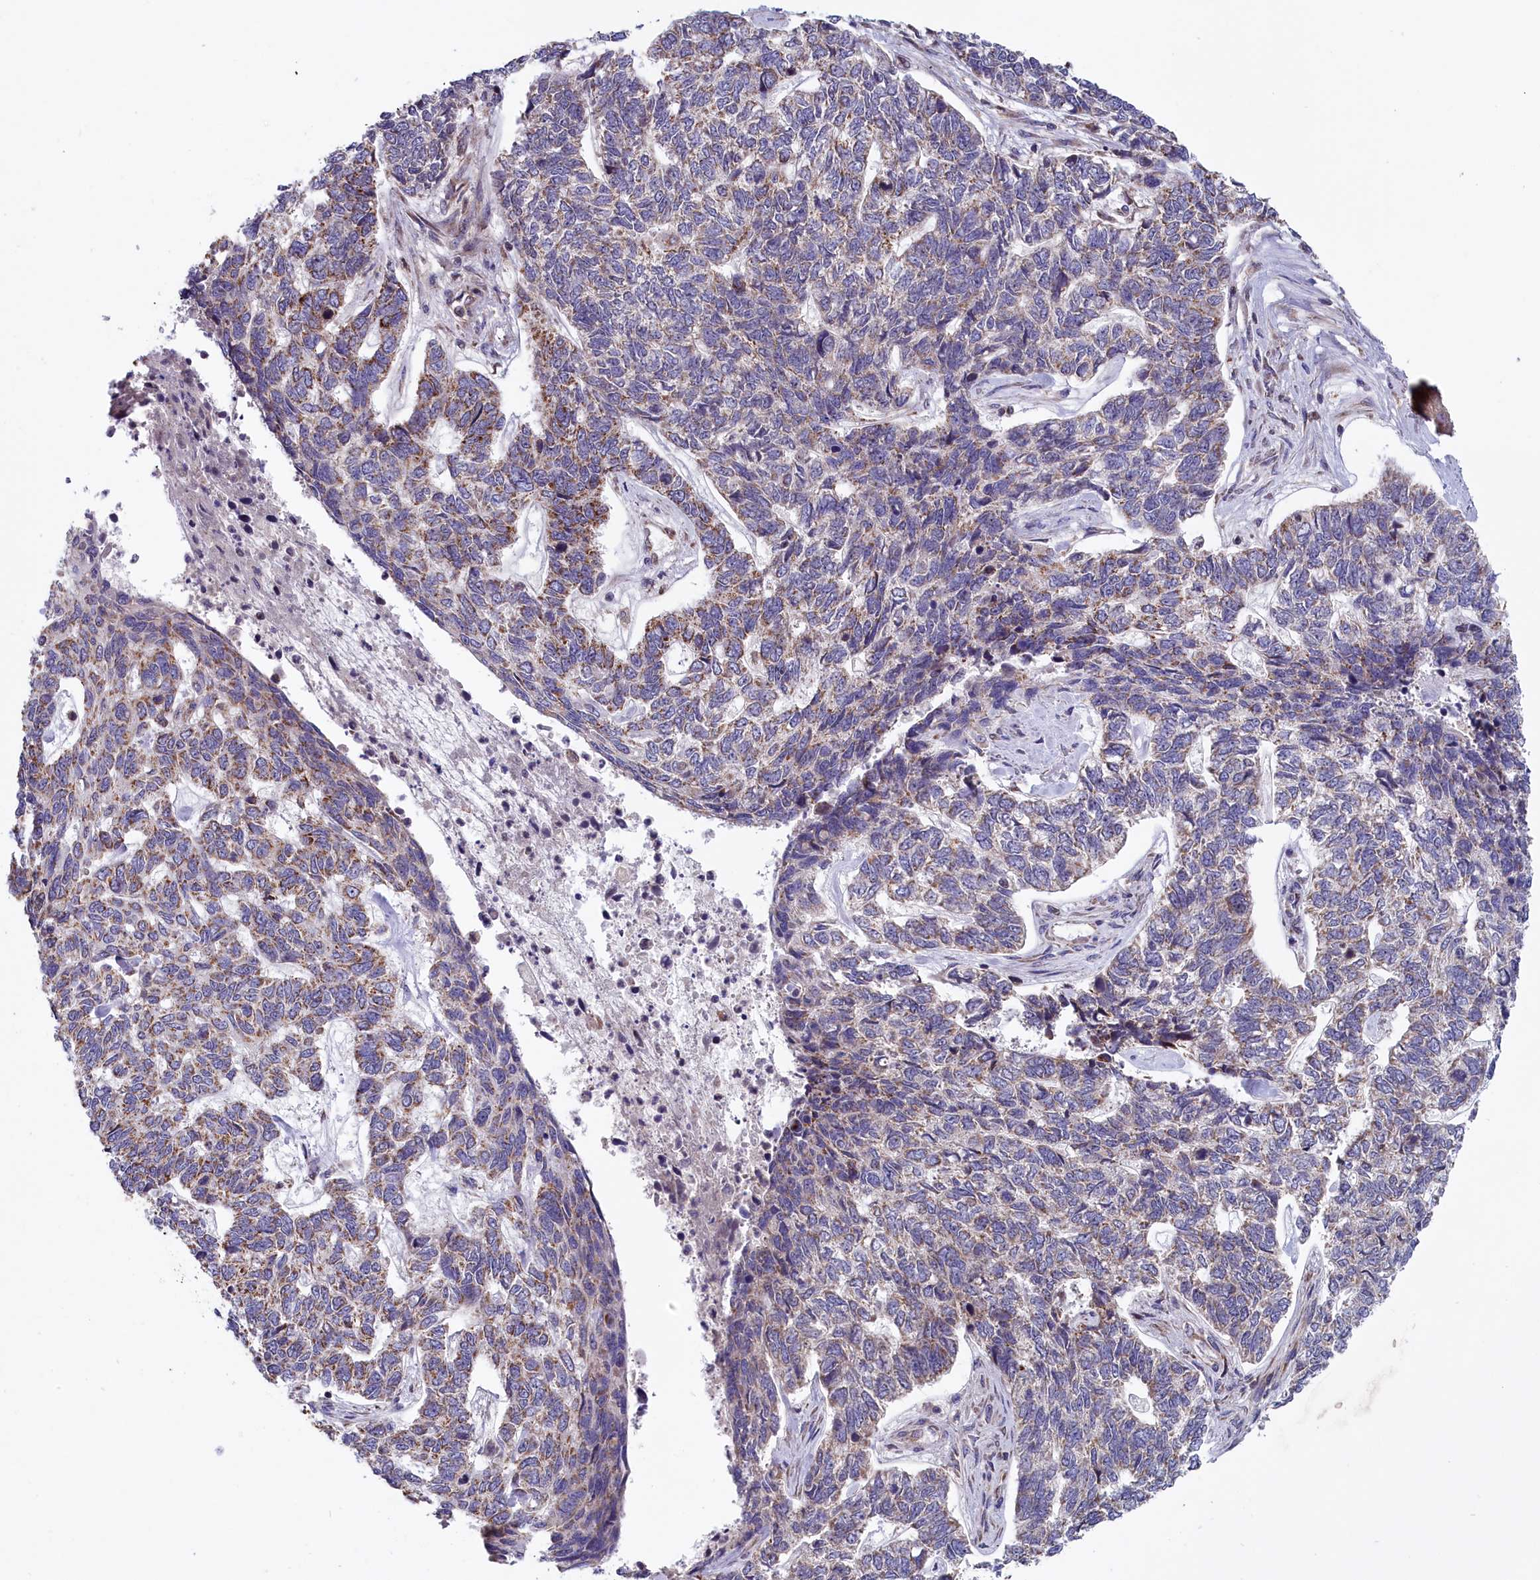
{"staining": {"intensity": "weak", "quantity": "<25%", "location": "cytoplasmic/membranous"}, "tissue": "skin cancer", "cell_type": "Tumor cells", "image_type": "cancer", "snomed": [{"axis": "morphology", "description": "Basal cell carcinoma"}, {"axis": "topography", "description": "Skin"}], "caption": "Immunohistochemistry of basal cell carcinoma (skin) displays no expression in tumor cells.", "gene": "TIMM44", "patient": {"sex": "female", "age": 65}}